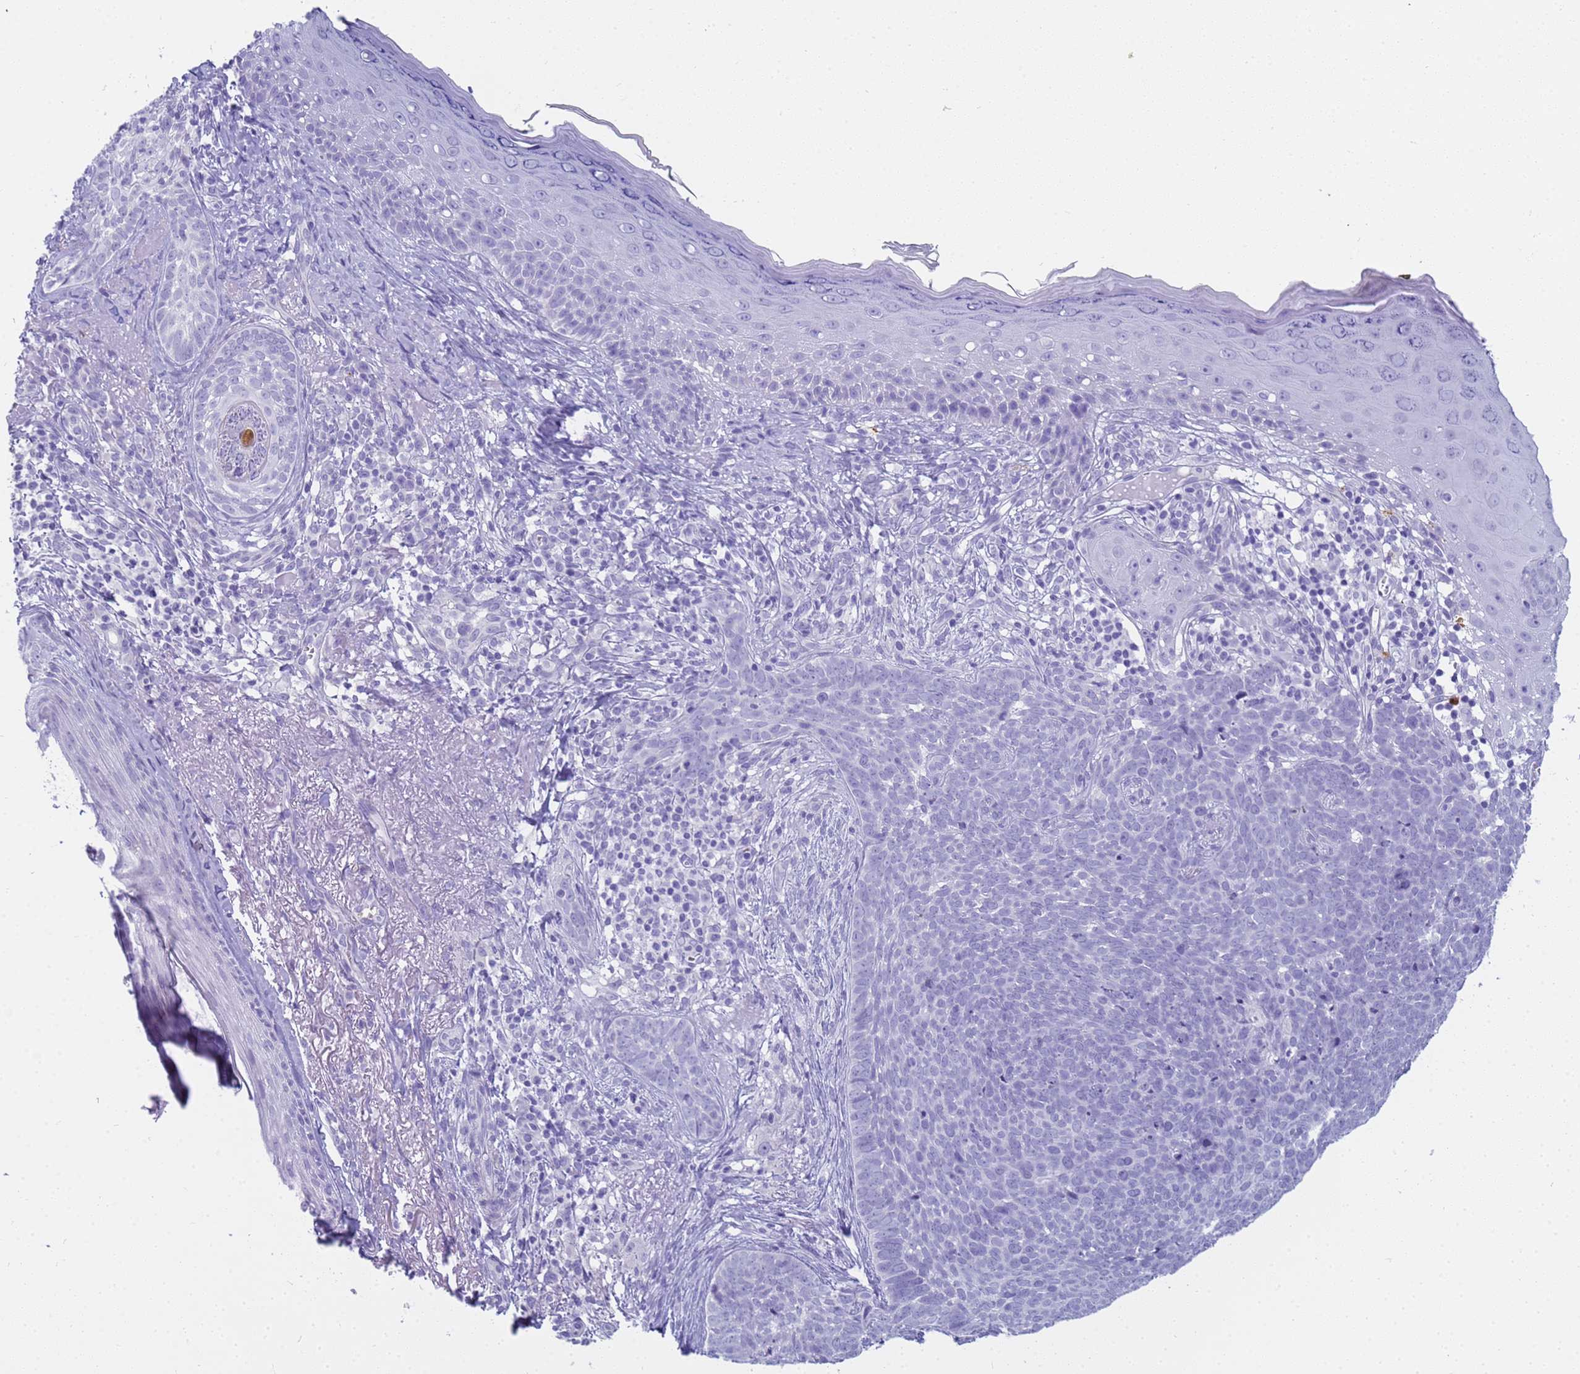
{"staining": {"intensity": "negative", "quantity": "none", "location": "none"}, "tissue": "skin cancer", "cell_type": "Tumor cells", "image_type": "cancer", "snomed": [{"axis": "morphology", "description": "Basal cell carcinoma"}, {"axis": "topography", "description": "Skin"}], "caption": "Immunohistochemical staining of human skin cancer (basal cell carcinoma) reveals no significant positivity in tumor cells.", "gene": "RNASE2", "patient": {"sex": "female", "age": 76}}